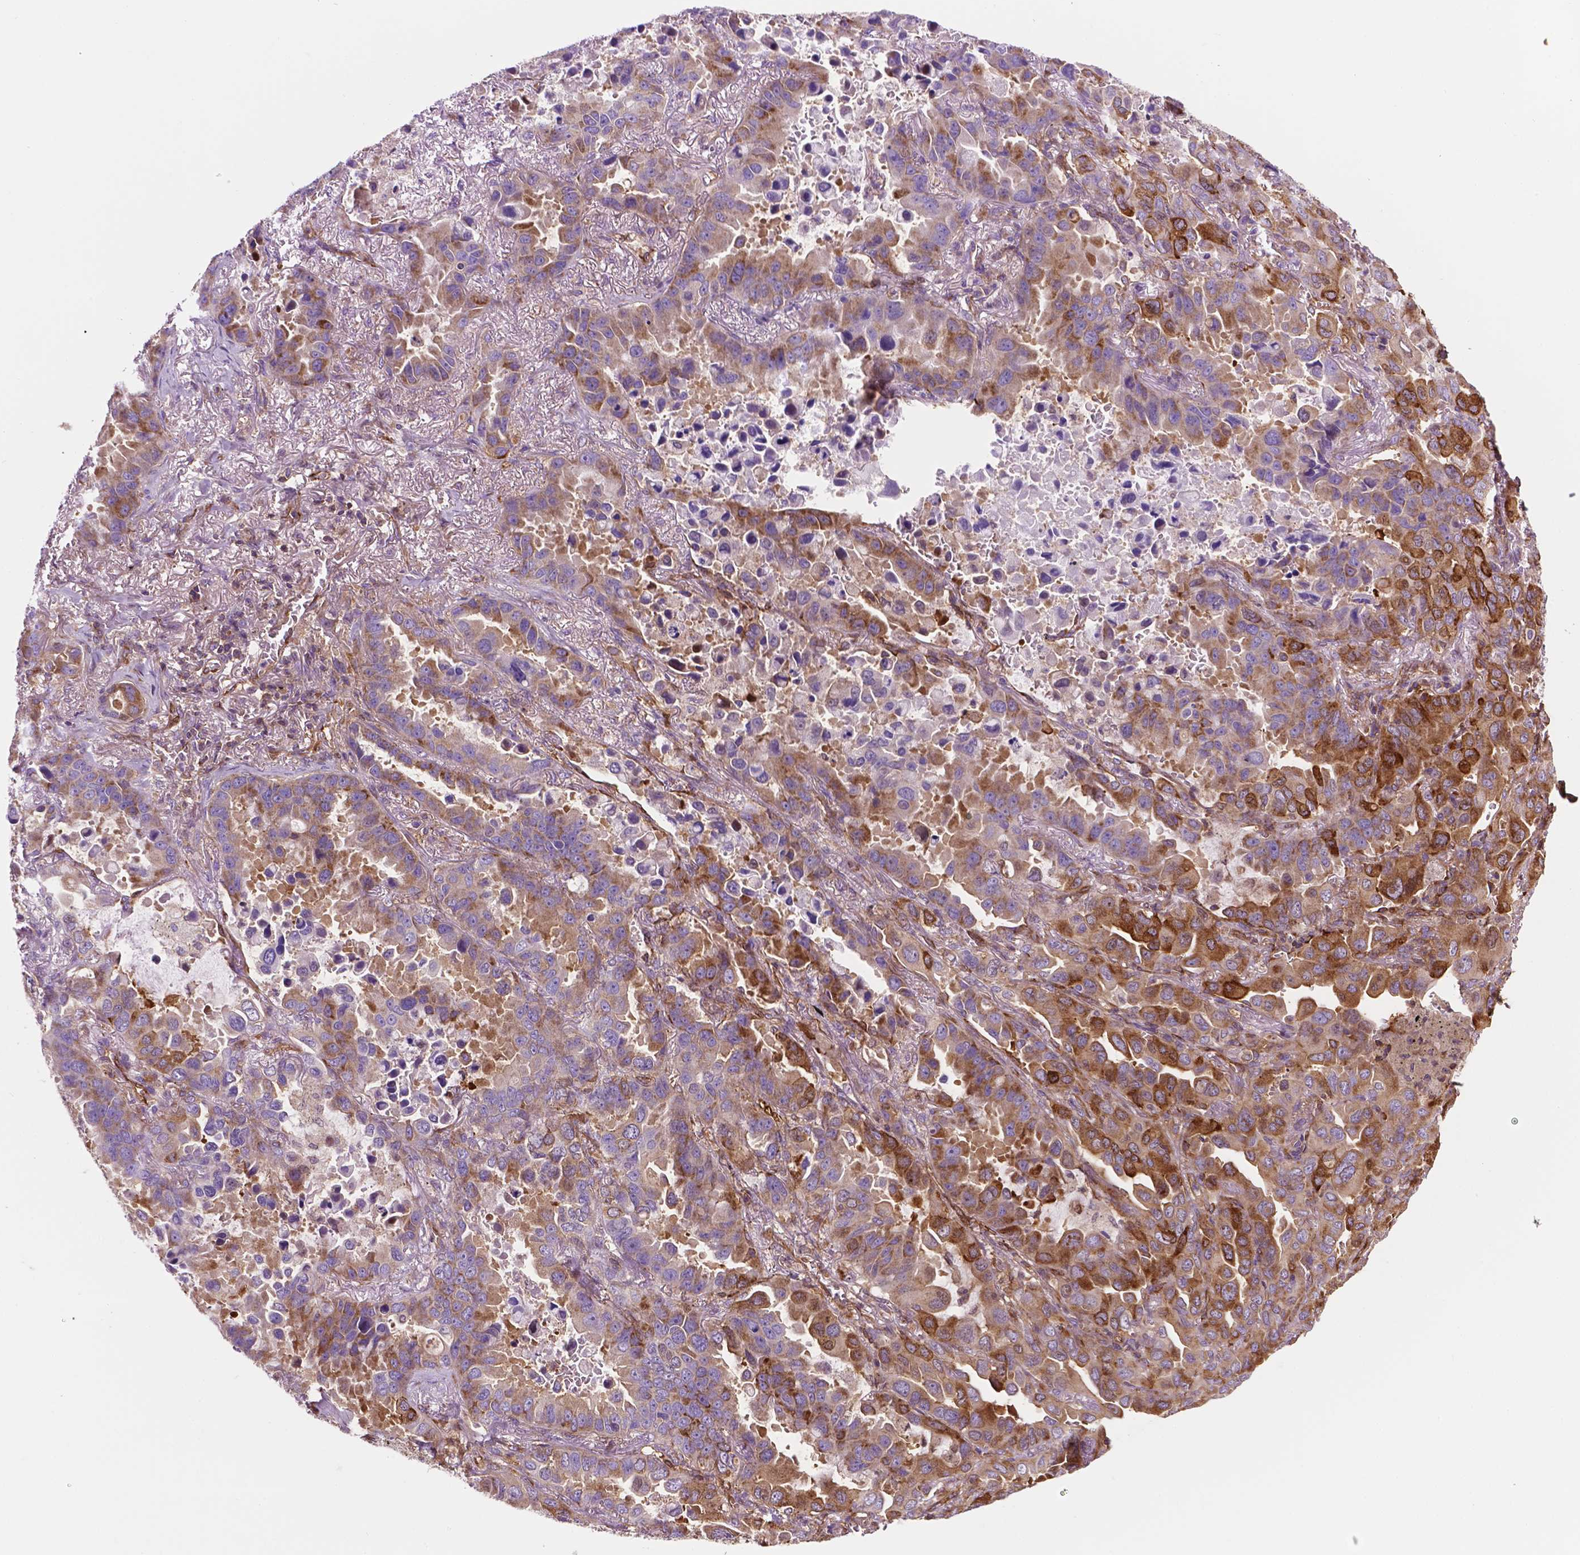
{"staining": {"intensity": "moderate", "quantity": "25%-75%", "location": "cytoplasmic/membranous"}, "tissue": "lung cancer", "cell_type": "Tumor cells", "image_type": "cancer", "snomed": [{"axis": "morphology", "description": "Adenocarcinoma, NOS"}, {"axis": "topography", "description": "Lung"}], "caption": "Lung cancer stained with a brown dye demonstrates moderate cytoplasmic/membranous positive positivity in approximately 25%-75% of tumor cells.", "gene": "DCN", "patient": {"sex": "male", "age": 64}}